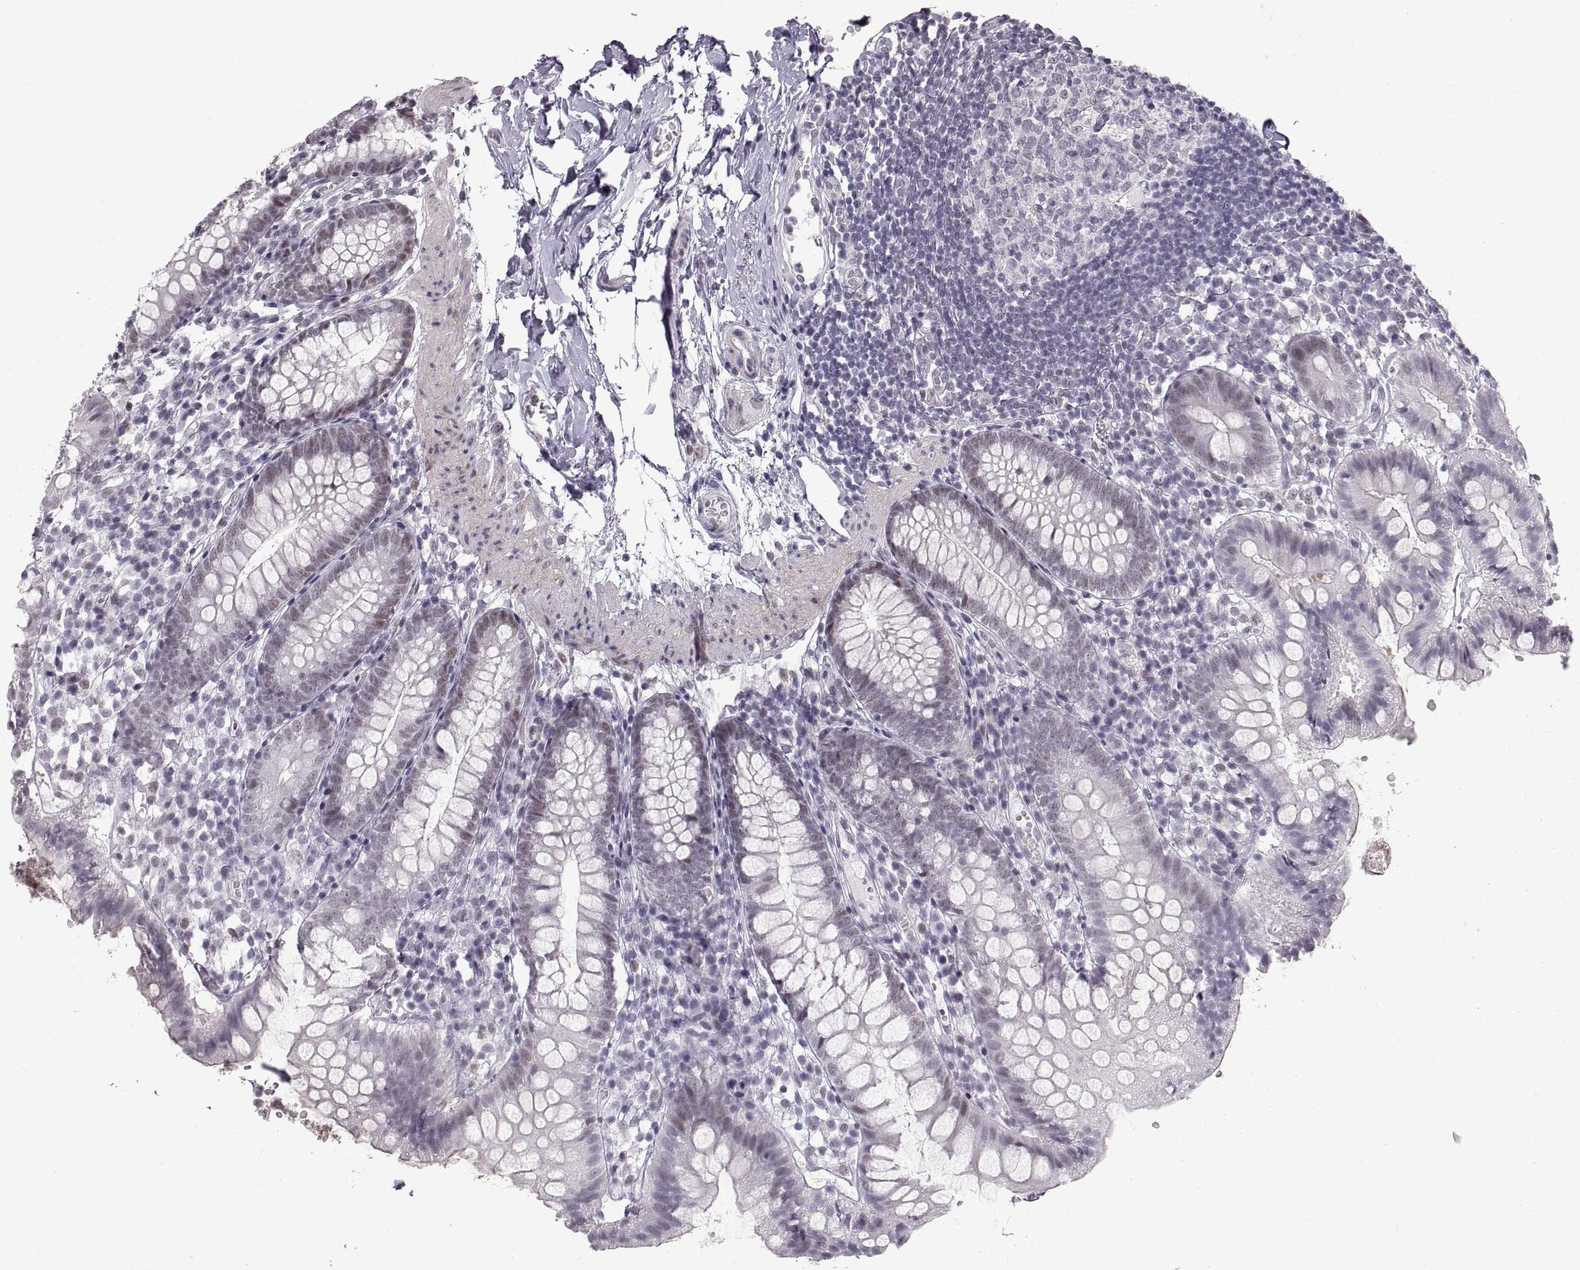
{"staining": {"intensity": "negative", "quantity": "none", "location": "none"}, "tissue": "small intestine", "cell_type": "Glandular cells", "image_type": "normal", "snomed": [{"axis": "morphology", "description": "Normal tissue, NOS"}, {"axis": "topography", "description": "Small intestine"}], "caption": "IHC of unremarkable human small intestine displays no positivity in glandular cells.", "gene": "NANOS3", "patient": {"sex": "female", "age": 90}}